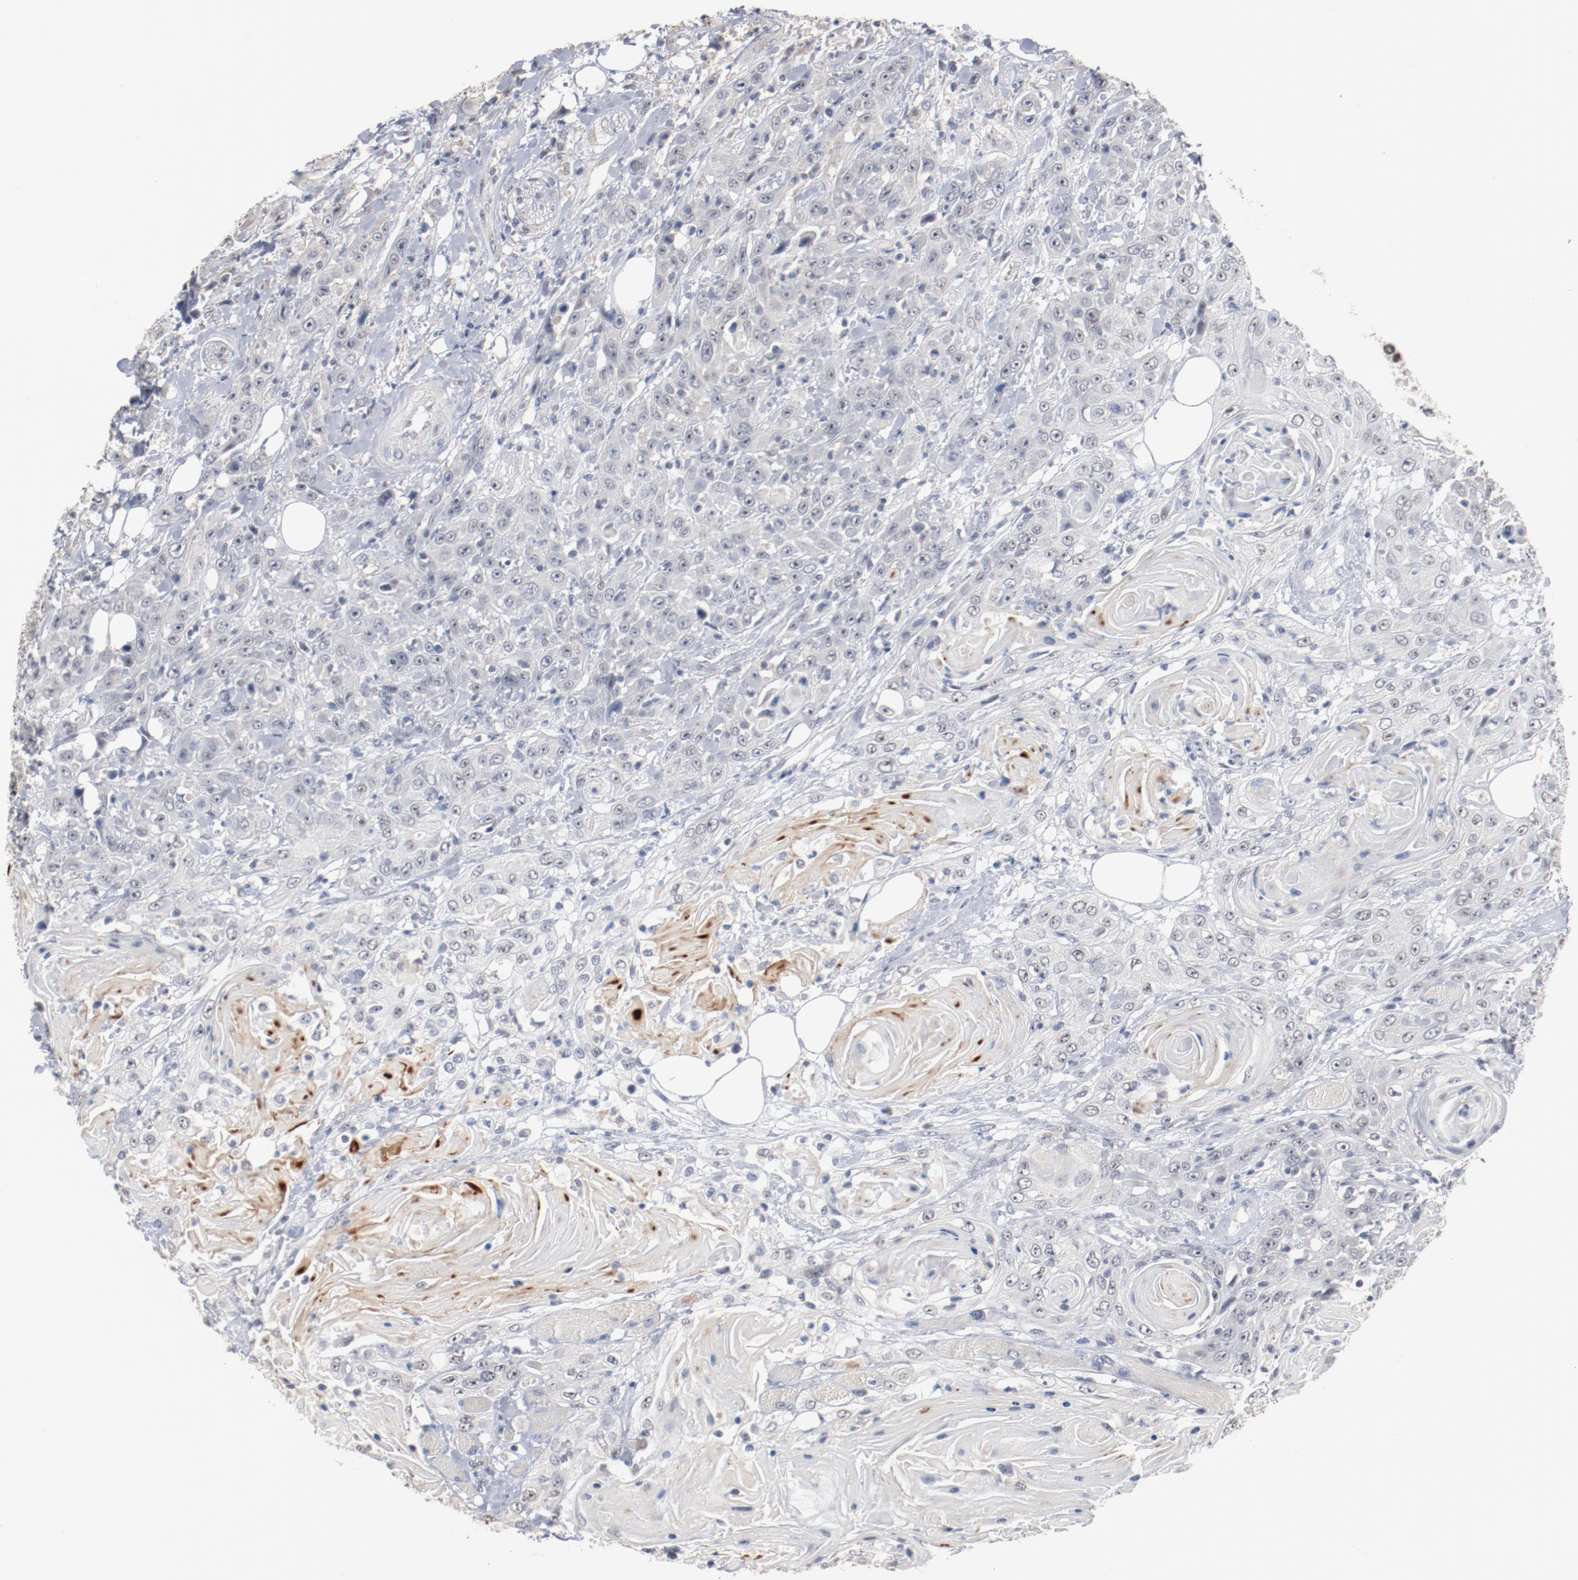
{"staining": {"intensity": "negative", "quantity": "none", "location": "none"}, "tissue": "head and neck cancer", "cell_type": "Tumor cells", "image_type": "cancer", "snomed": [{"axis": "morphology", "description": "Squamous cell carcinoma, NOS"}, {"axis": "topography", "description": "Head-Neck"}], "caption": "A histopathology image of head and neck cancer (squamous cell carcinoma) stained for a protein demonstrates no brown staining in tumor cells. (DAB immunohistochemistry (IHC), high magnification).", "gene": "ERICH1", "patient": {"sex": "female", "age": 84}}